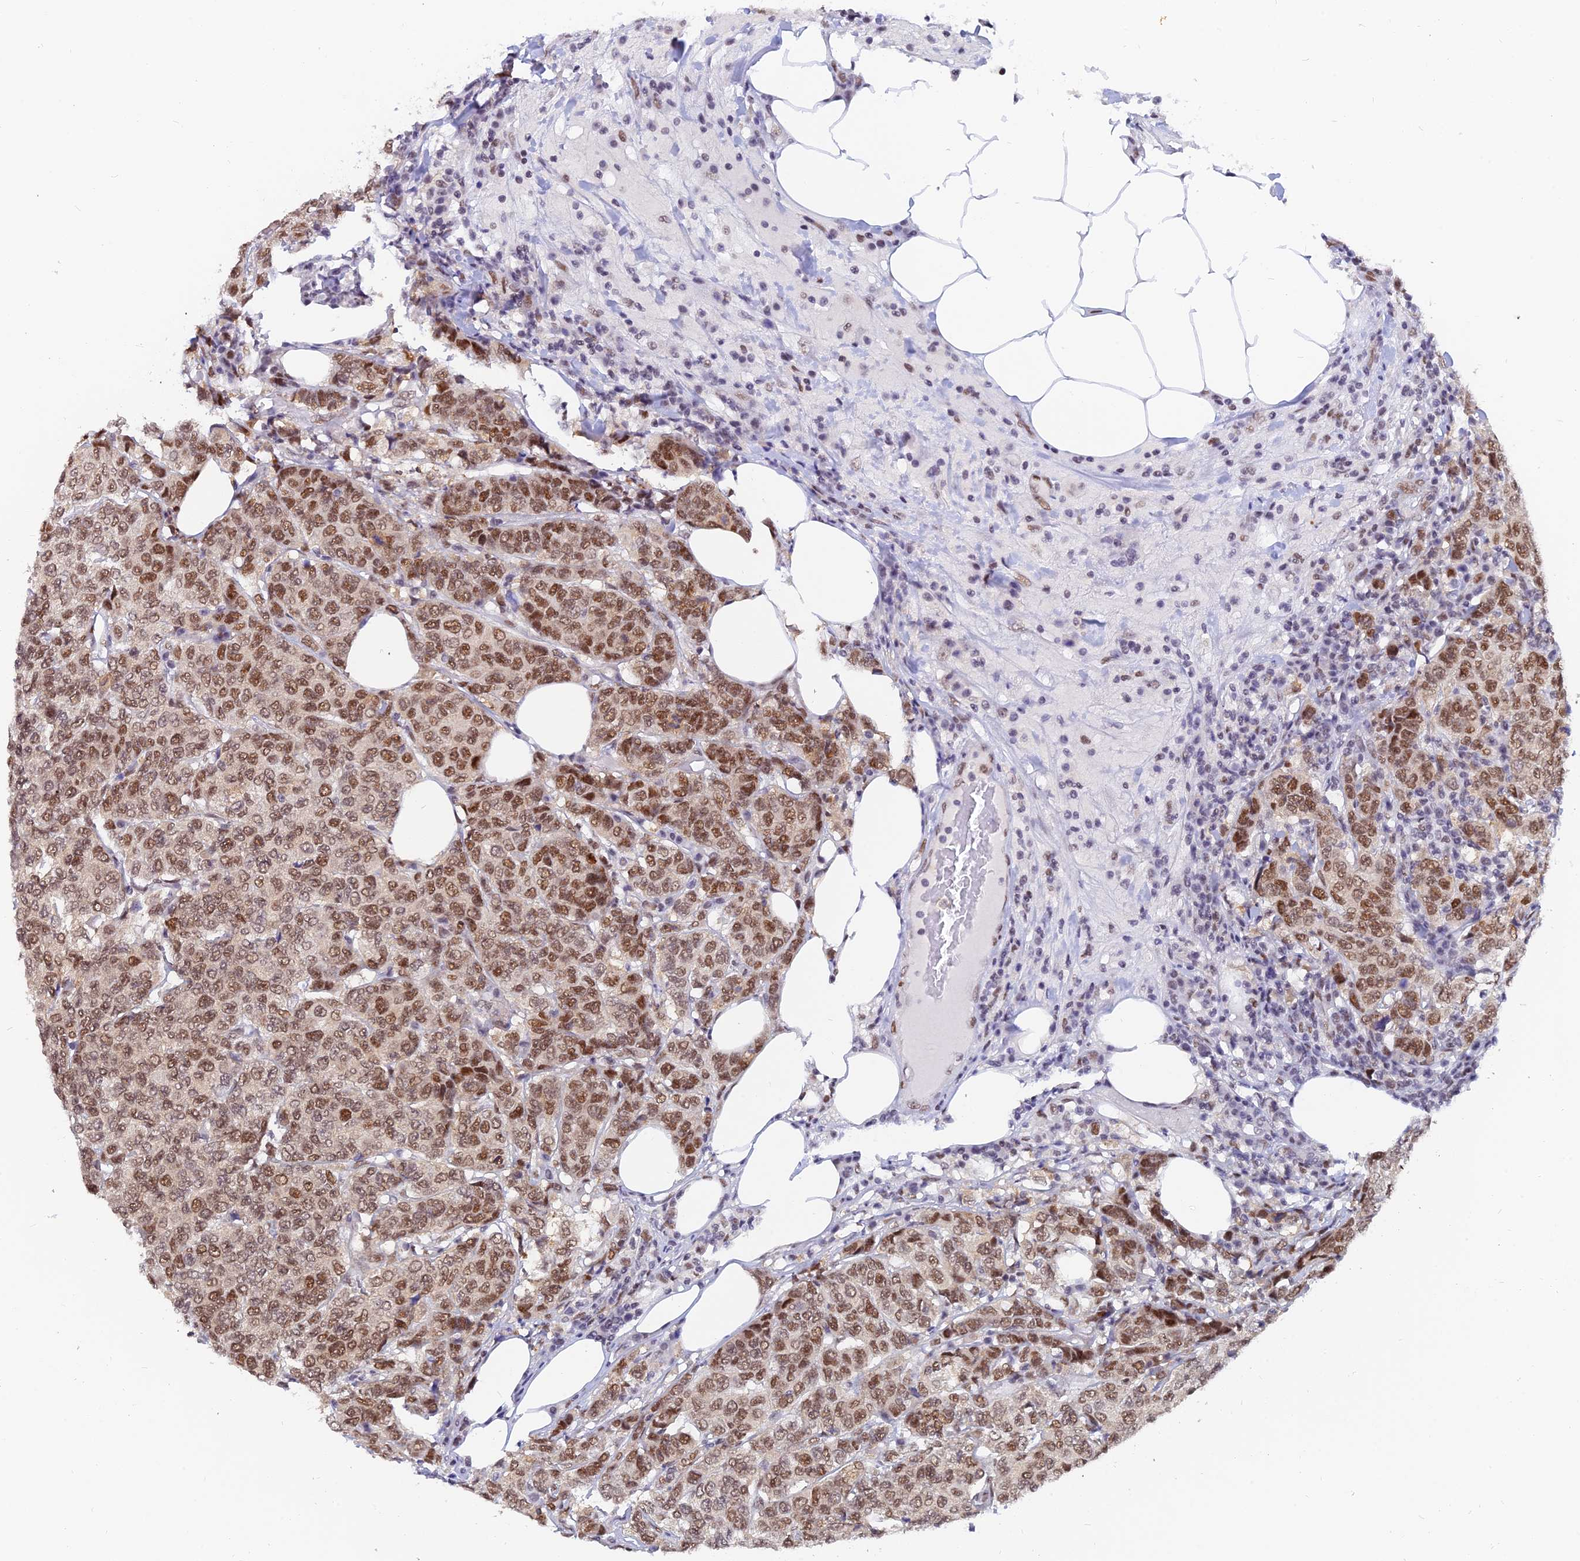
{"staining": {"intensity": "moderate", "quantity": ">75%", "location": "nuclear"}, "tissue": "breast cancer", "cell_type": "Tumor cells", "image_type": "cancer", "snomed": [{"axis": "morphology", "description": "Duct carcinoma"}, {"axis": "topography", "description": "Breast"}], "caption": "Breast cancer tissue displays moderate nuclear expression in about >75% of tumor cells, visualized by immunohistochemistry. (DAB (3,3'-diaminobenzidine) IHC with brightfield microscopy, high magnification).", "gene": "DPY30", "patient": {"sex": "female", "age": 55}}